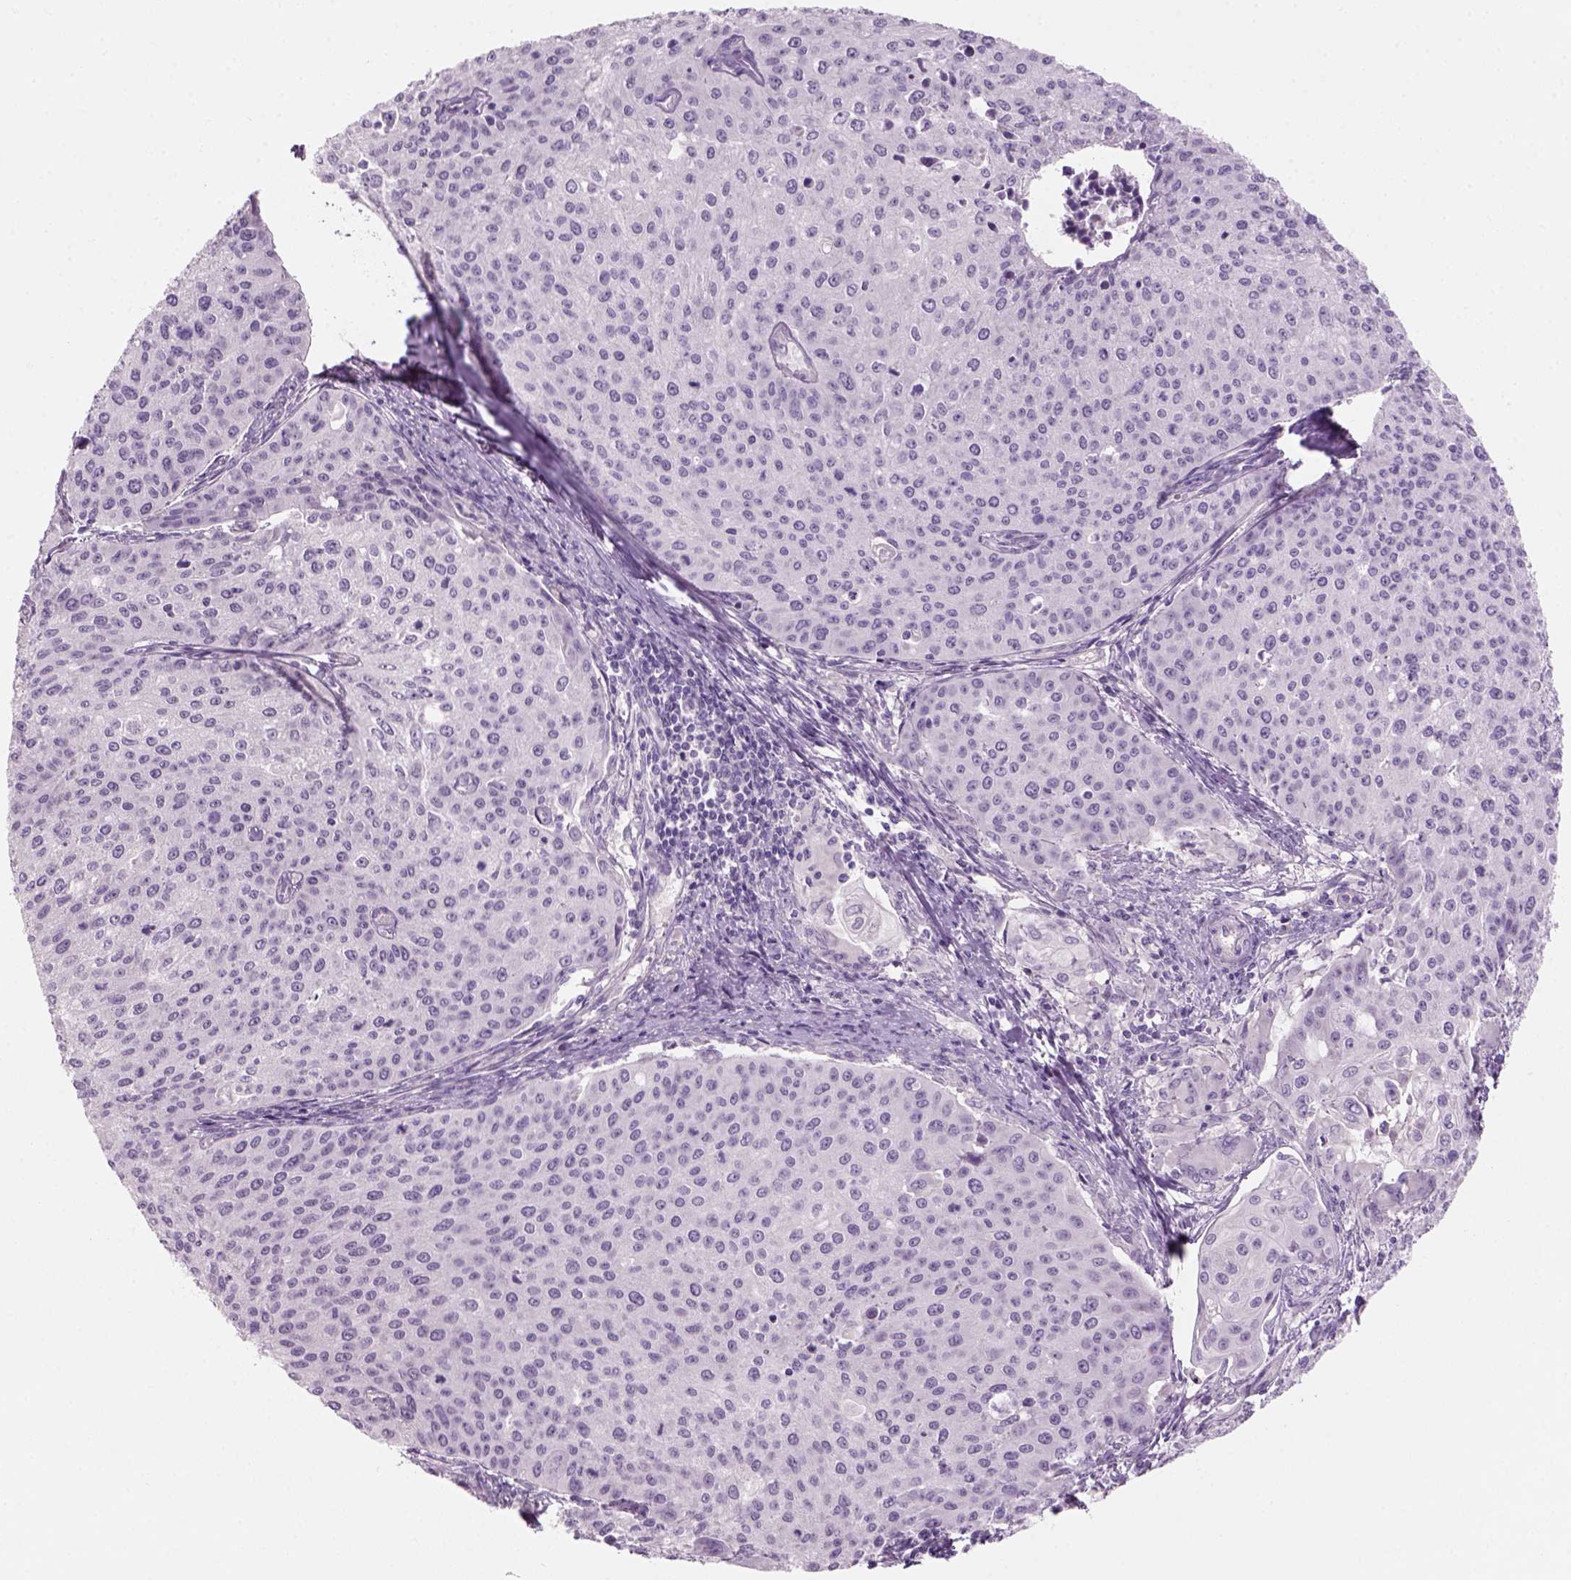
{"staining": {"intensity": "negative", "quantity": "none", "location": "none"}, "tissue": "cervical cancer", "cell_type": "Tumor cells", "image_type": "cancer", "snomed": [{"axis": "morphology", "description": "Squamous cell carcinoma, NOS"}, {"axis": "topography", "description": "Cervix"}], "caption": "High power microscopy image of an immunohistochemistry photomicrograph of cervical cancer (squamous cell carcinoma), revealing no significant staining in tumor cells.", "gene": "KRT25", "patient": {"sex": "female", "age": 38}}